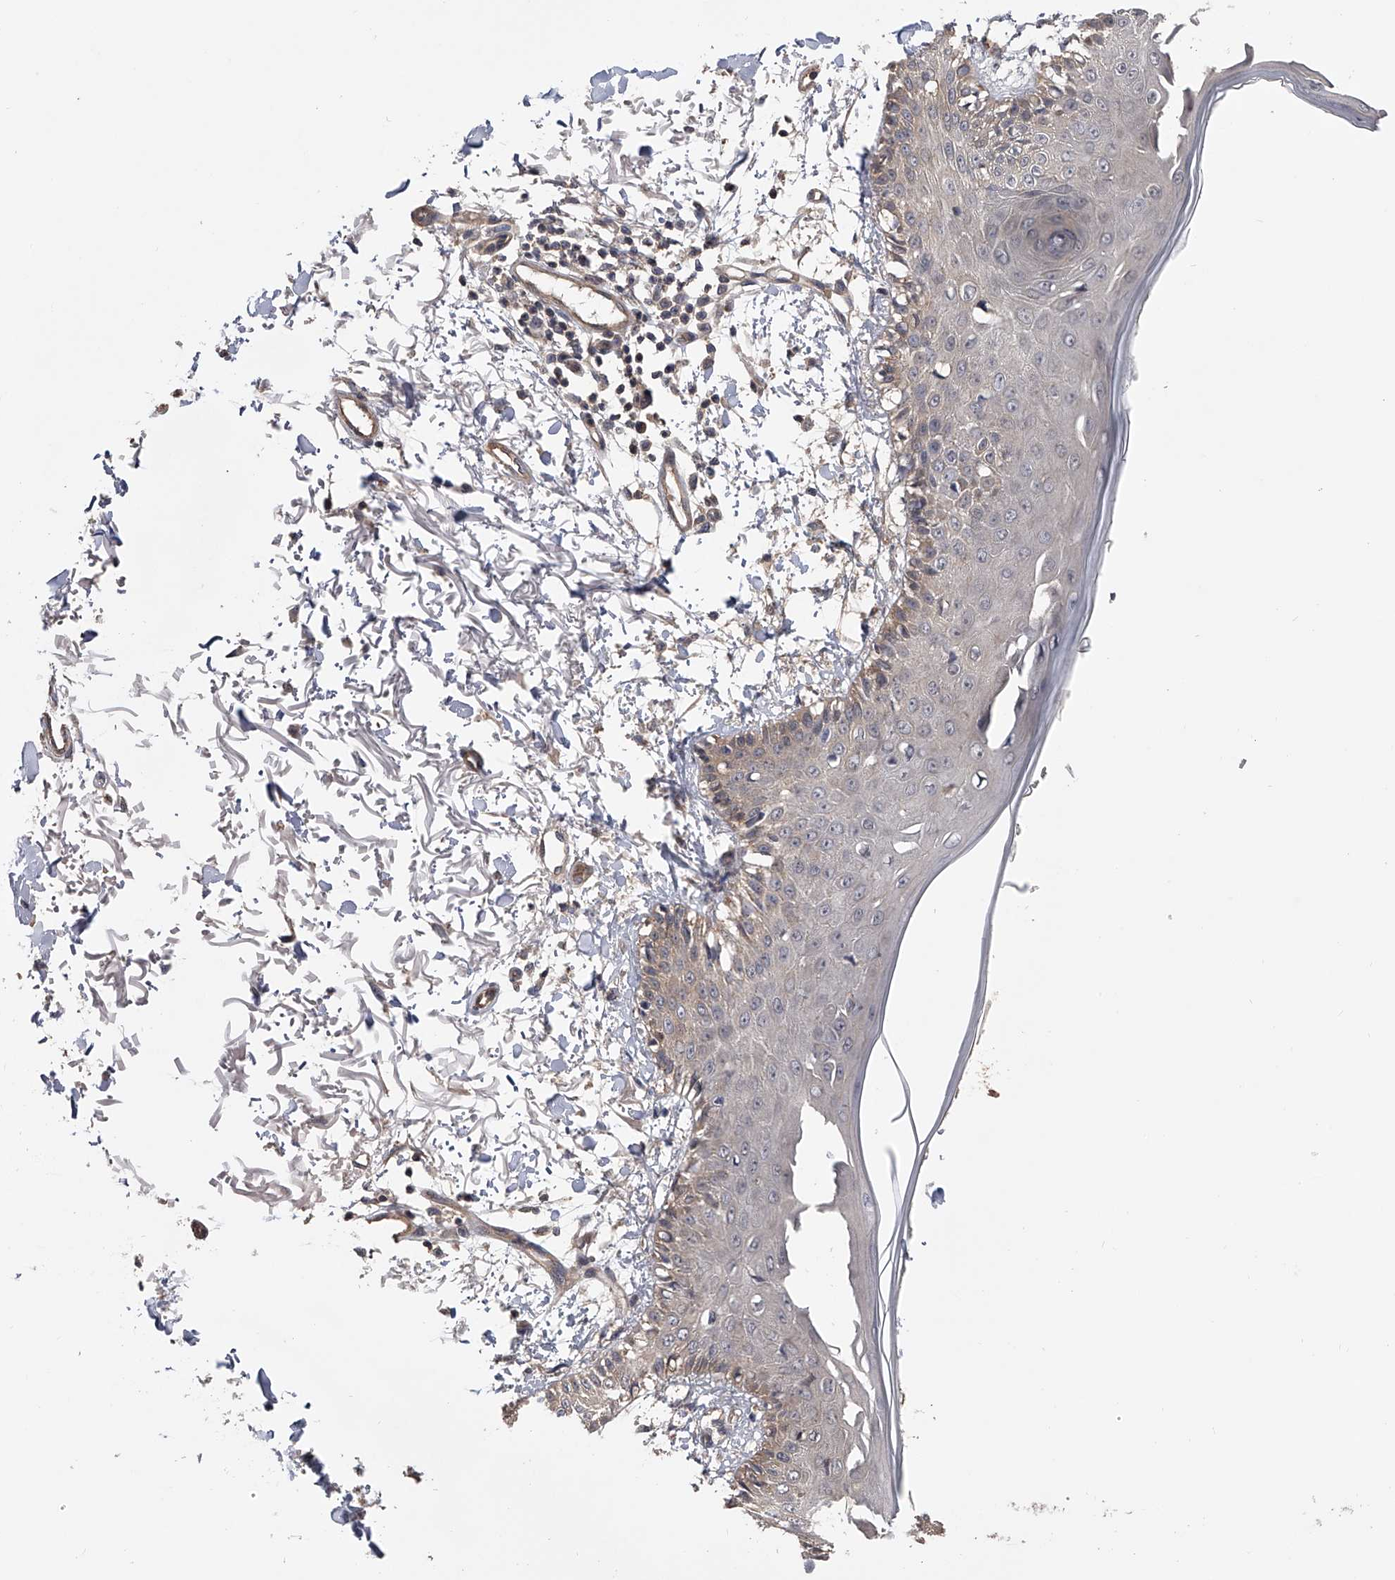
{"staining": {"intensity": "weak", "quantity": "25%-75%", "location": "cytoplasmic/membranous"}, "tissue": "skin", "cell_type": "Fibroblasts", "image_type": "normal", "snomed": [{"axis": "morphology", "description": "Normal tissue, NOS"}, {"axis": "morphology", "description": "Squamous cell carcinoma, NOS"}, {"axis": "topography", "description": "Skin"}, {"axis": "topography", "description": "Peripheral nerve tissue"}], "caption": "Immunohistochemical staining of benign skin shows low levels of weak cytoplasmic/membranous staining in about 25%-75% of fibroblasts. The protein of interest is stained brown, and the nuclei are stained in blue (DAB (3,3'-diaminobenzidine) IHC with brightfield microscopy, high magnification).", "gene": "CFAP298", "patient": {"sex": "male", "age": 83}}